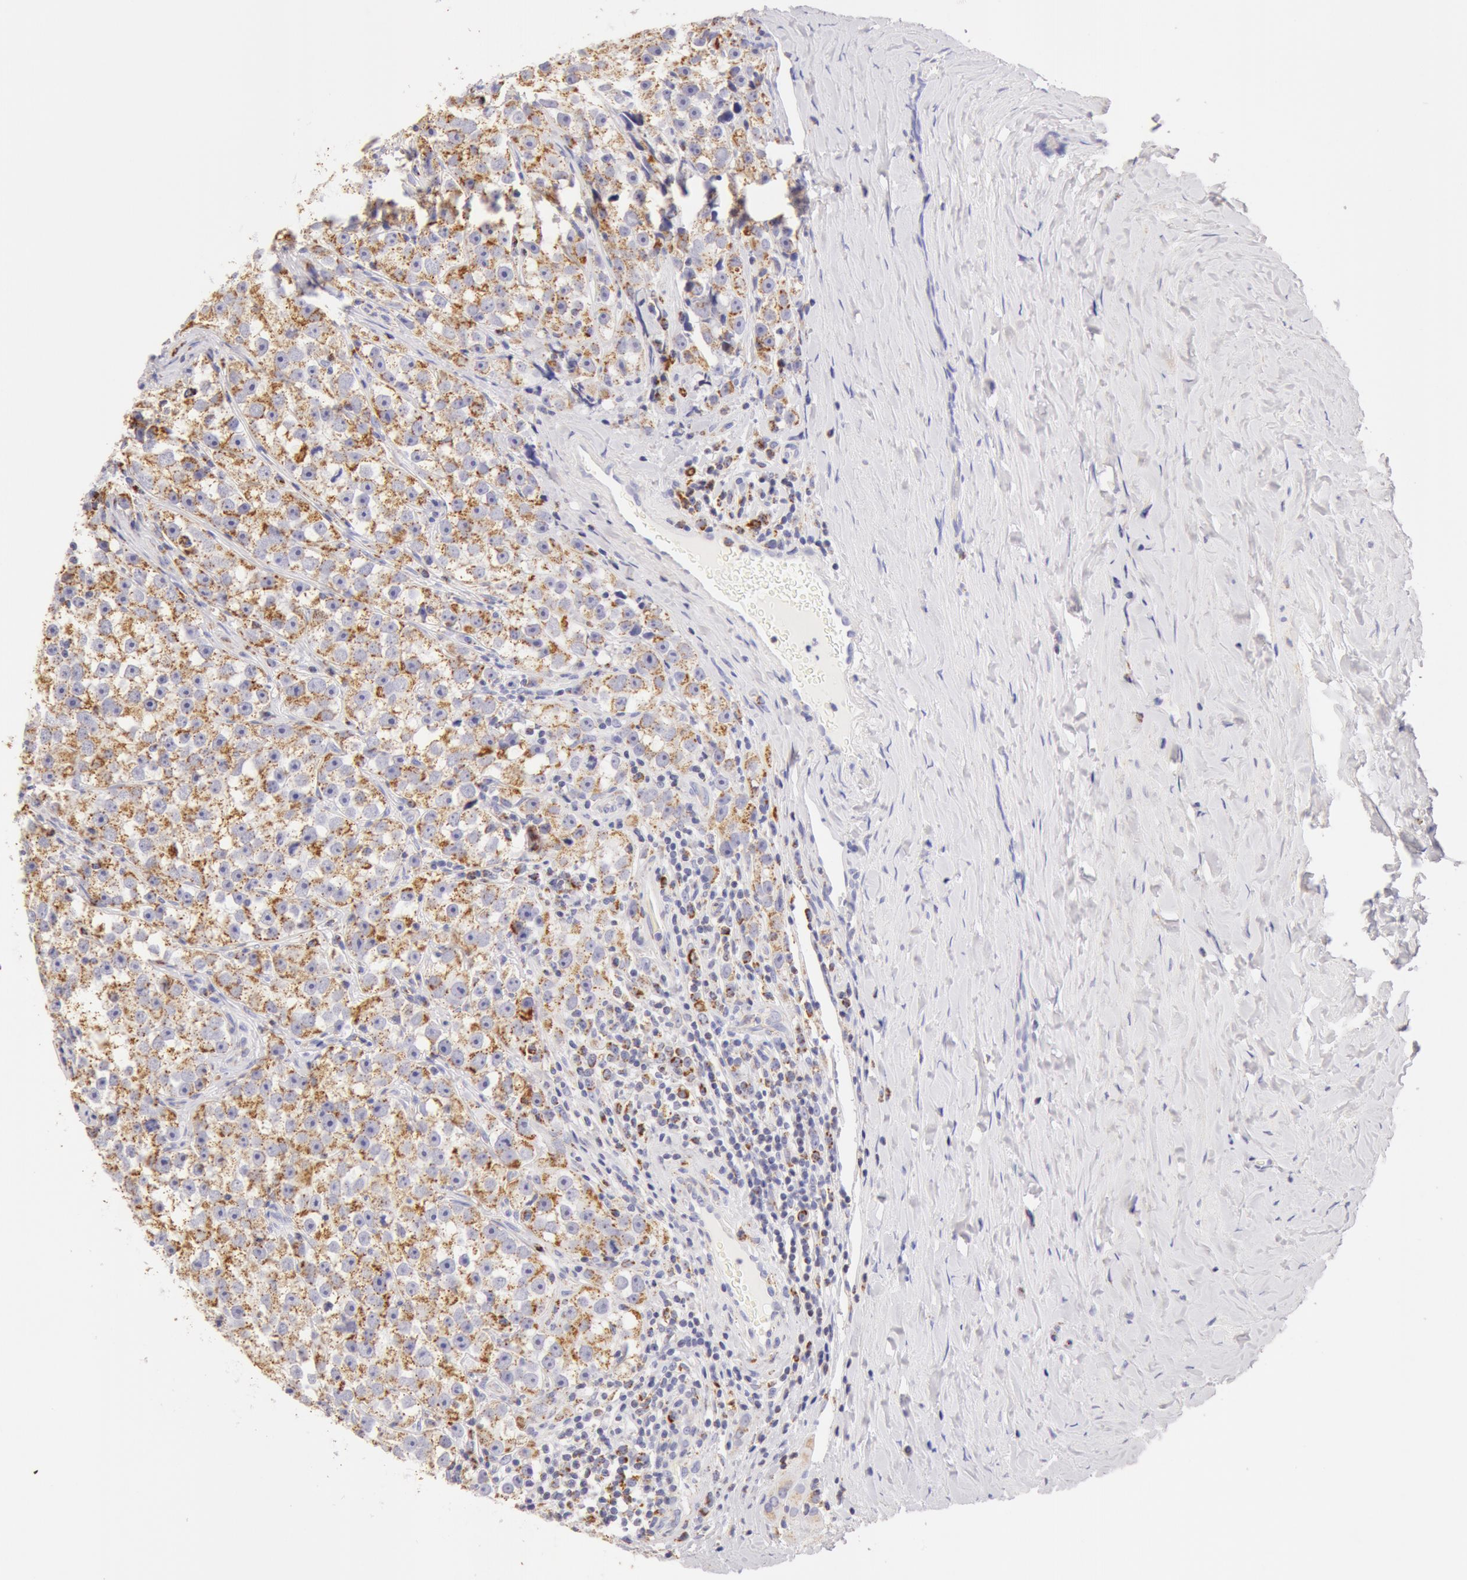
{"staining": {"intensity": "moderate", "quantity": "25%-75%", "location": "cytoplasmic/membranous"}, "tissue": "testis cancer", "cell_type": "Tumor cells", "image_type": "cancer", "snomed": [{"axis": "morphology", "description": "Seminoma, NOS"}, {"axis": "topography", "description": "Testis"}], "caption": "Immunohistochemical staining of testis cancer displays moderate cytoplasmic/membranous protein staining in approximately 25%-75% of tumor cells. (DAB (3,3'-diaminobenzidine) = brown stain, brightfield microscopy at high magnification).", "gene": "ATP5F1B", "patient": {"sex": "male", "age": 32}}